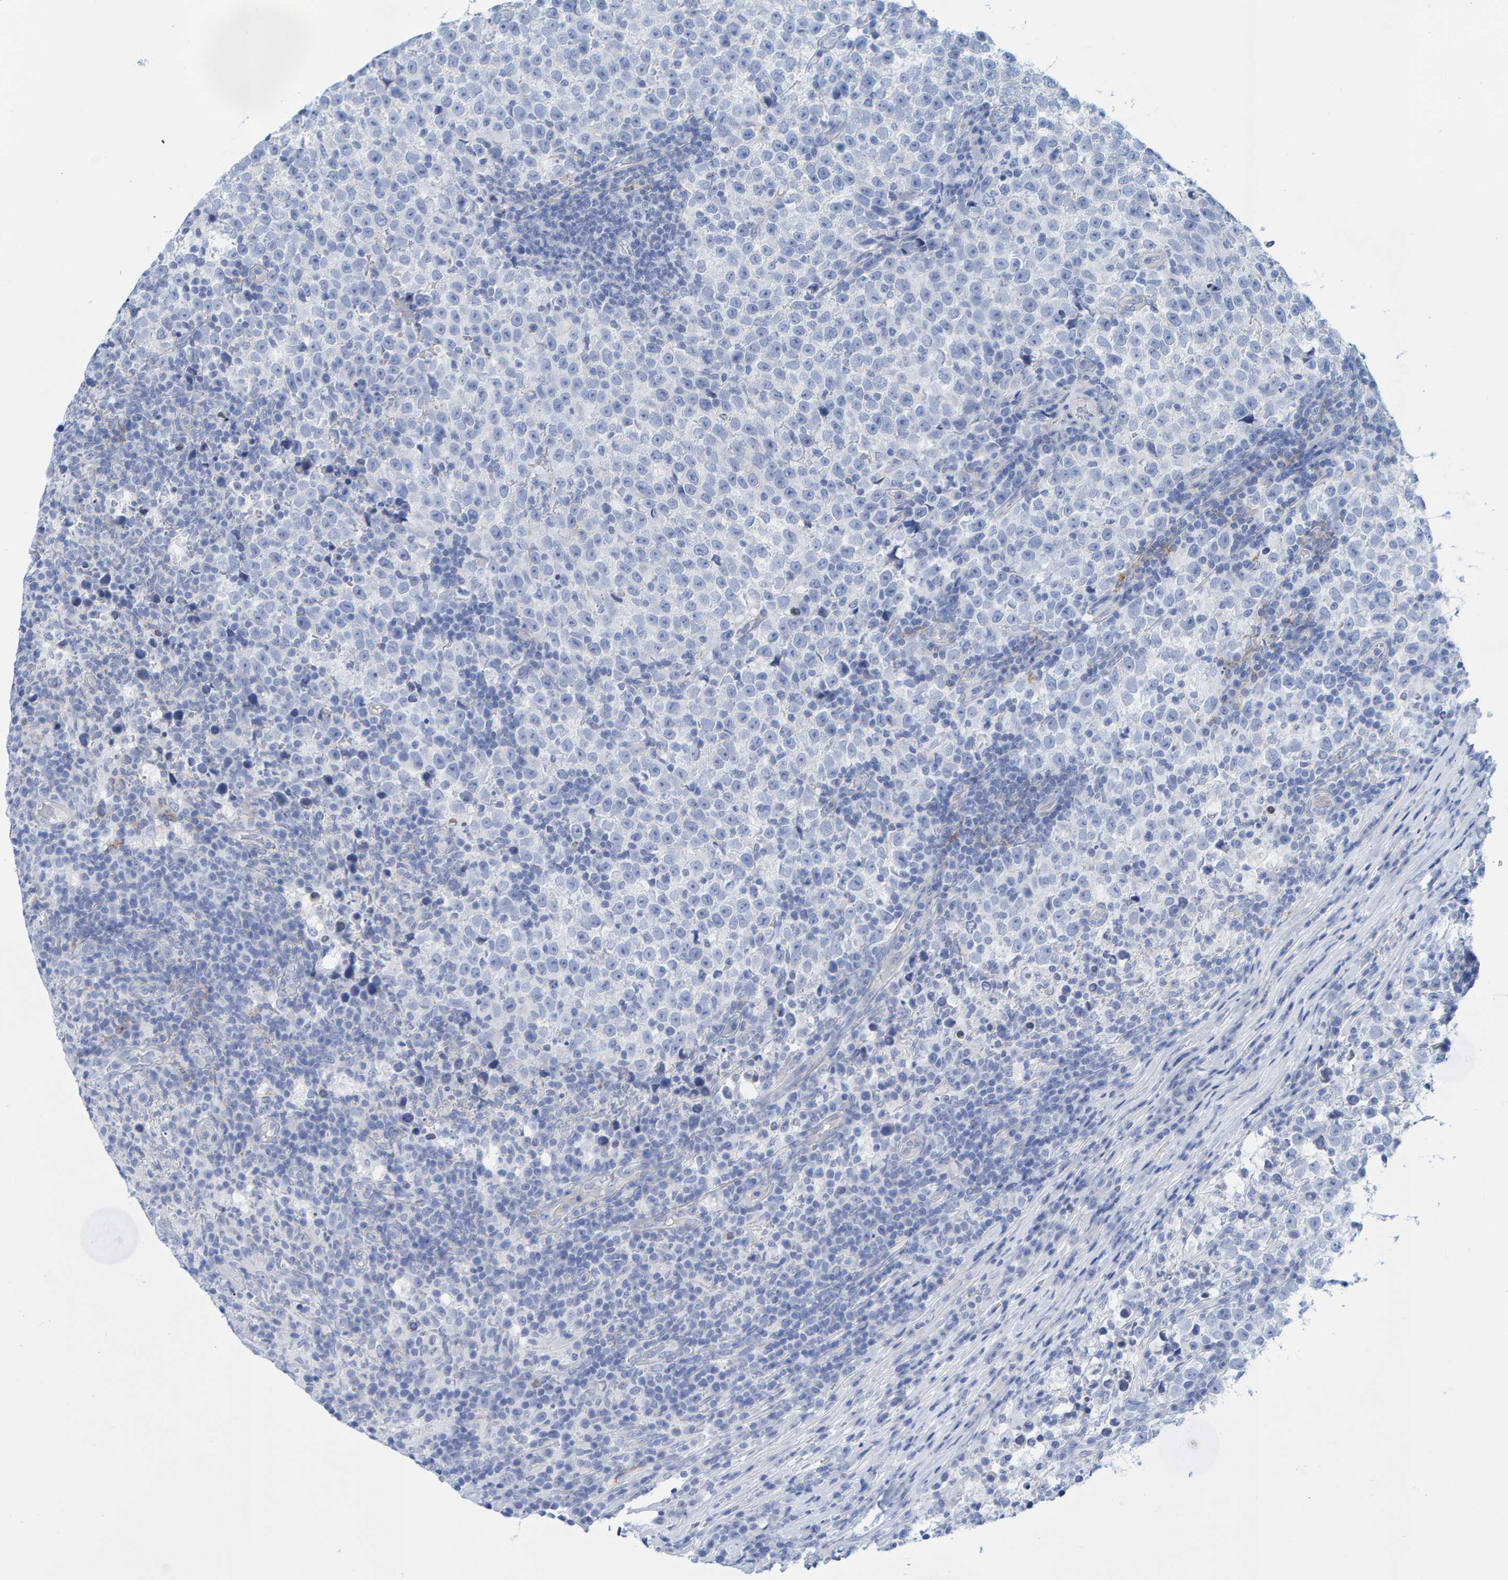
{"staining": {"intensity": "negative", "quantity": "none", "location": "none"}, "tissue": "testis cancer", "cell_type": "Tumor cells", "image_type": "cancer", "snomed": [{"axis": "morphology", "description": "Normal tissue, NOS"}, {"axis": "morphology", "description": "Seminoma, NOS"}, {"axis": "topography", "description": "Testis"}], "caption": "Protein analysis of testis seminoma demonstrates no significant expression in tumor cells.", "gene": "JAKMIP3", "patient": {"sex": "male", "age": 43}}